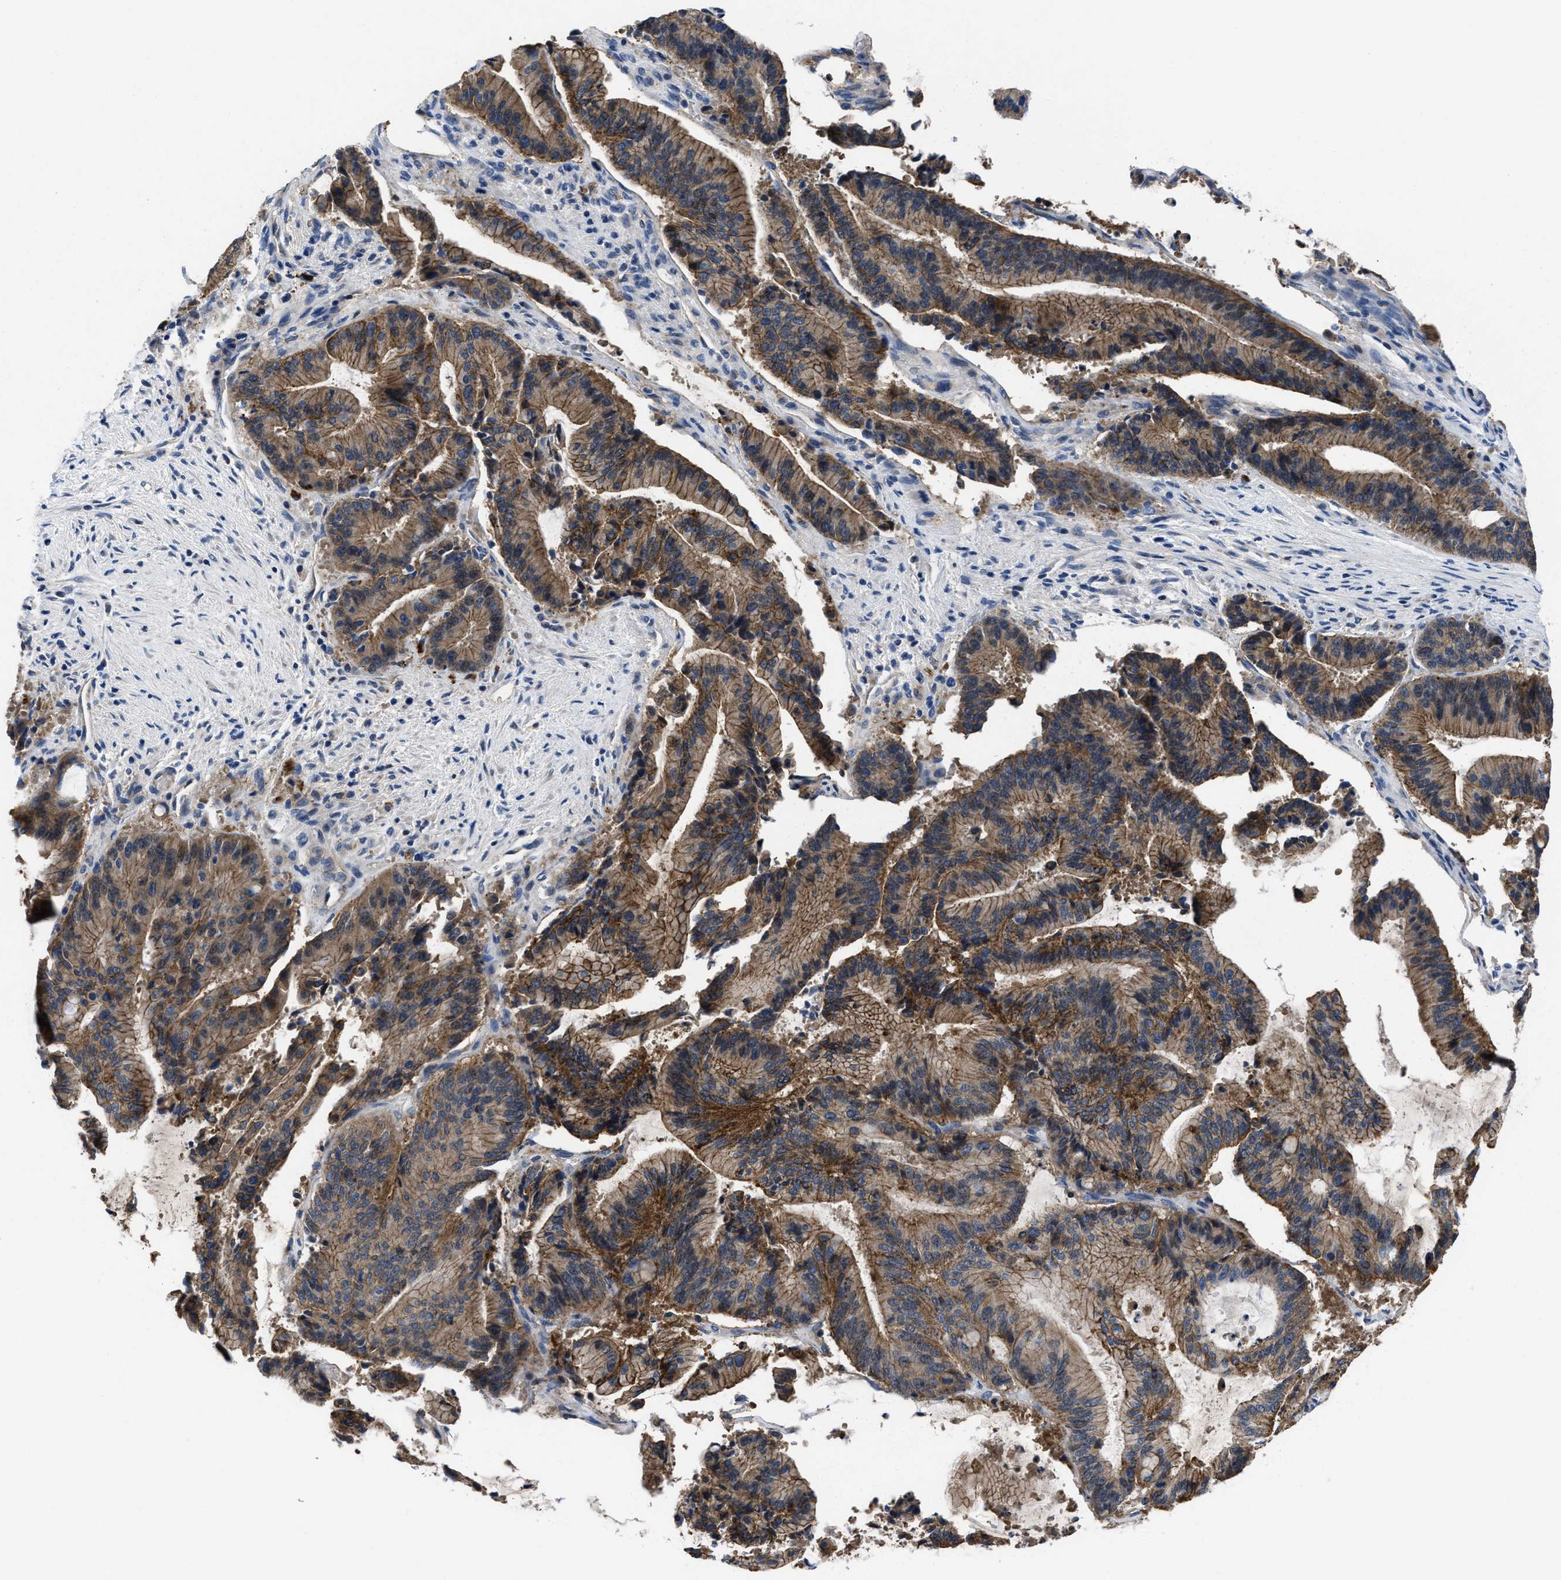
{"staining": {"intensity": "moderate", "quantity": ">75%", "location": "cytoplasmic/membranous"}, "tissue": "liver cancer", "cell_type": "Tumor cells", "image_type": "cancer", "snomed": [{"axis": "morphology", "description": "Normal tissue, NOS"}, {"axis": "morphology", "description": "Cholangiocarcinoma"}, {"axis": "topography", "description": "Liver"}, {"axis": "topography", "description": "Peripheral nerve tissue"}], "caption": "This photomicrograph displays immunohistochemistry (IHC) staining of human cholangiocarcinoma (liver), with medium moderate cytoplasmic/membranous expression in approximately >75% of tumor cells.", "gene": "GHITM", "patient": {"sex": "female", "age": 73}}